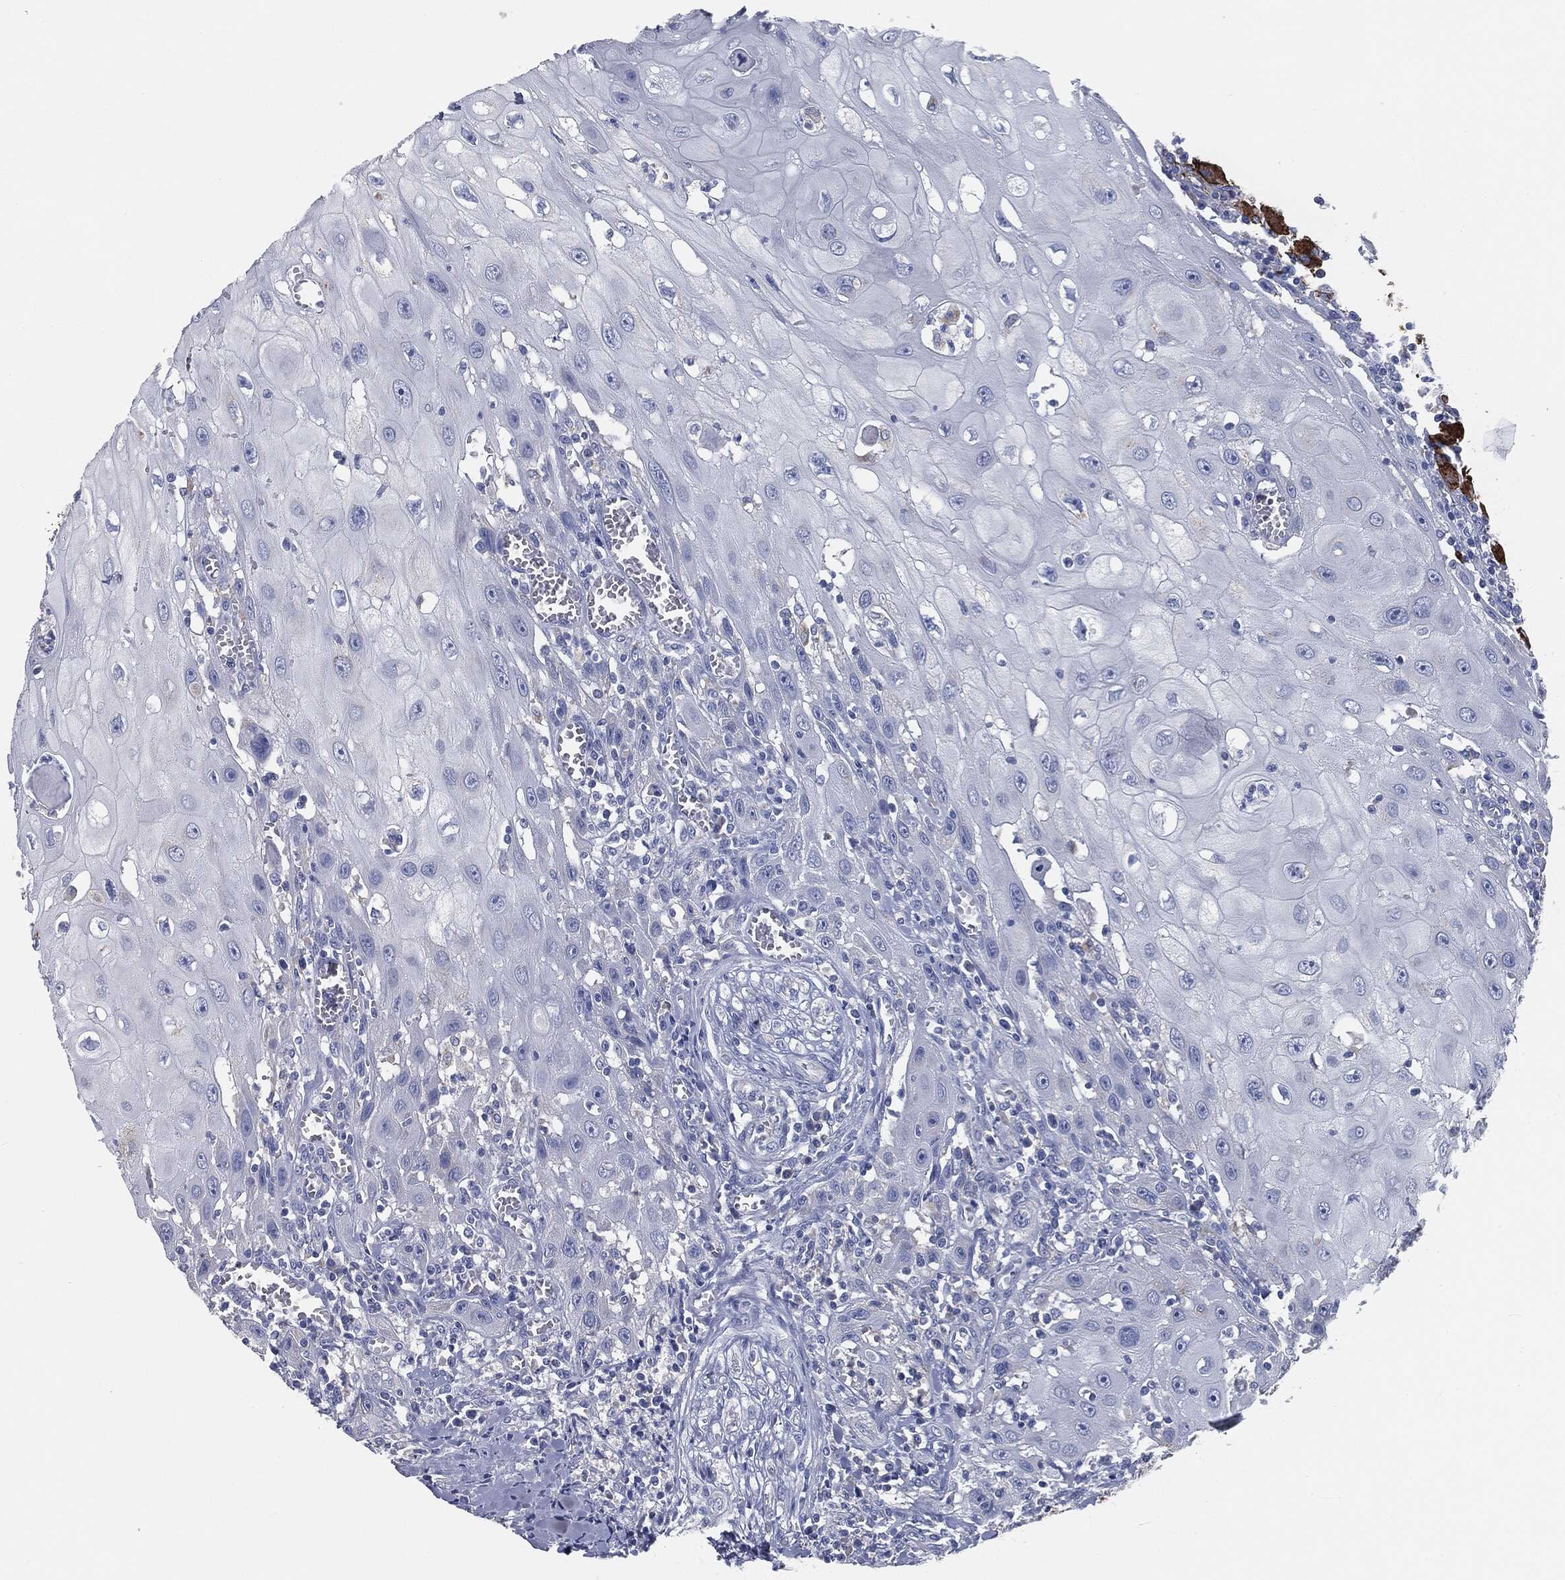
{"staining": {"intensity": "negative", "quantity": "none", "location": "none"}, "tissue": "head and neck cancer", "cell_type": "Tumor cells", "image_type": "cancer", "snomed": [{"axis": "morphology", "description": "Normal tissue, NOS"}, {"axis": "morphology", "description": "Squamous cell carcinoma, NOS"}, {"axis": "topography", "description": "Oral tissue"}, {"axis": "topography", "description": "Head-Neck"}], "caption": "IHC of human head and neck cancer shows no staining in tumor cells.", "gene": "CAV3", "patient": {"sex": "male", "age": 71}}